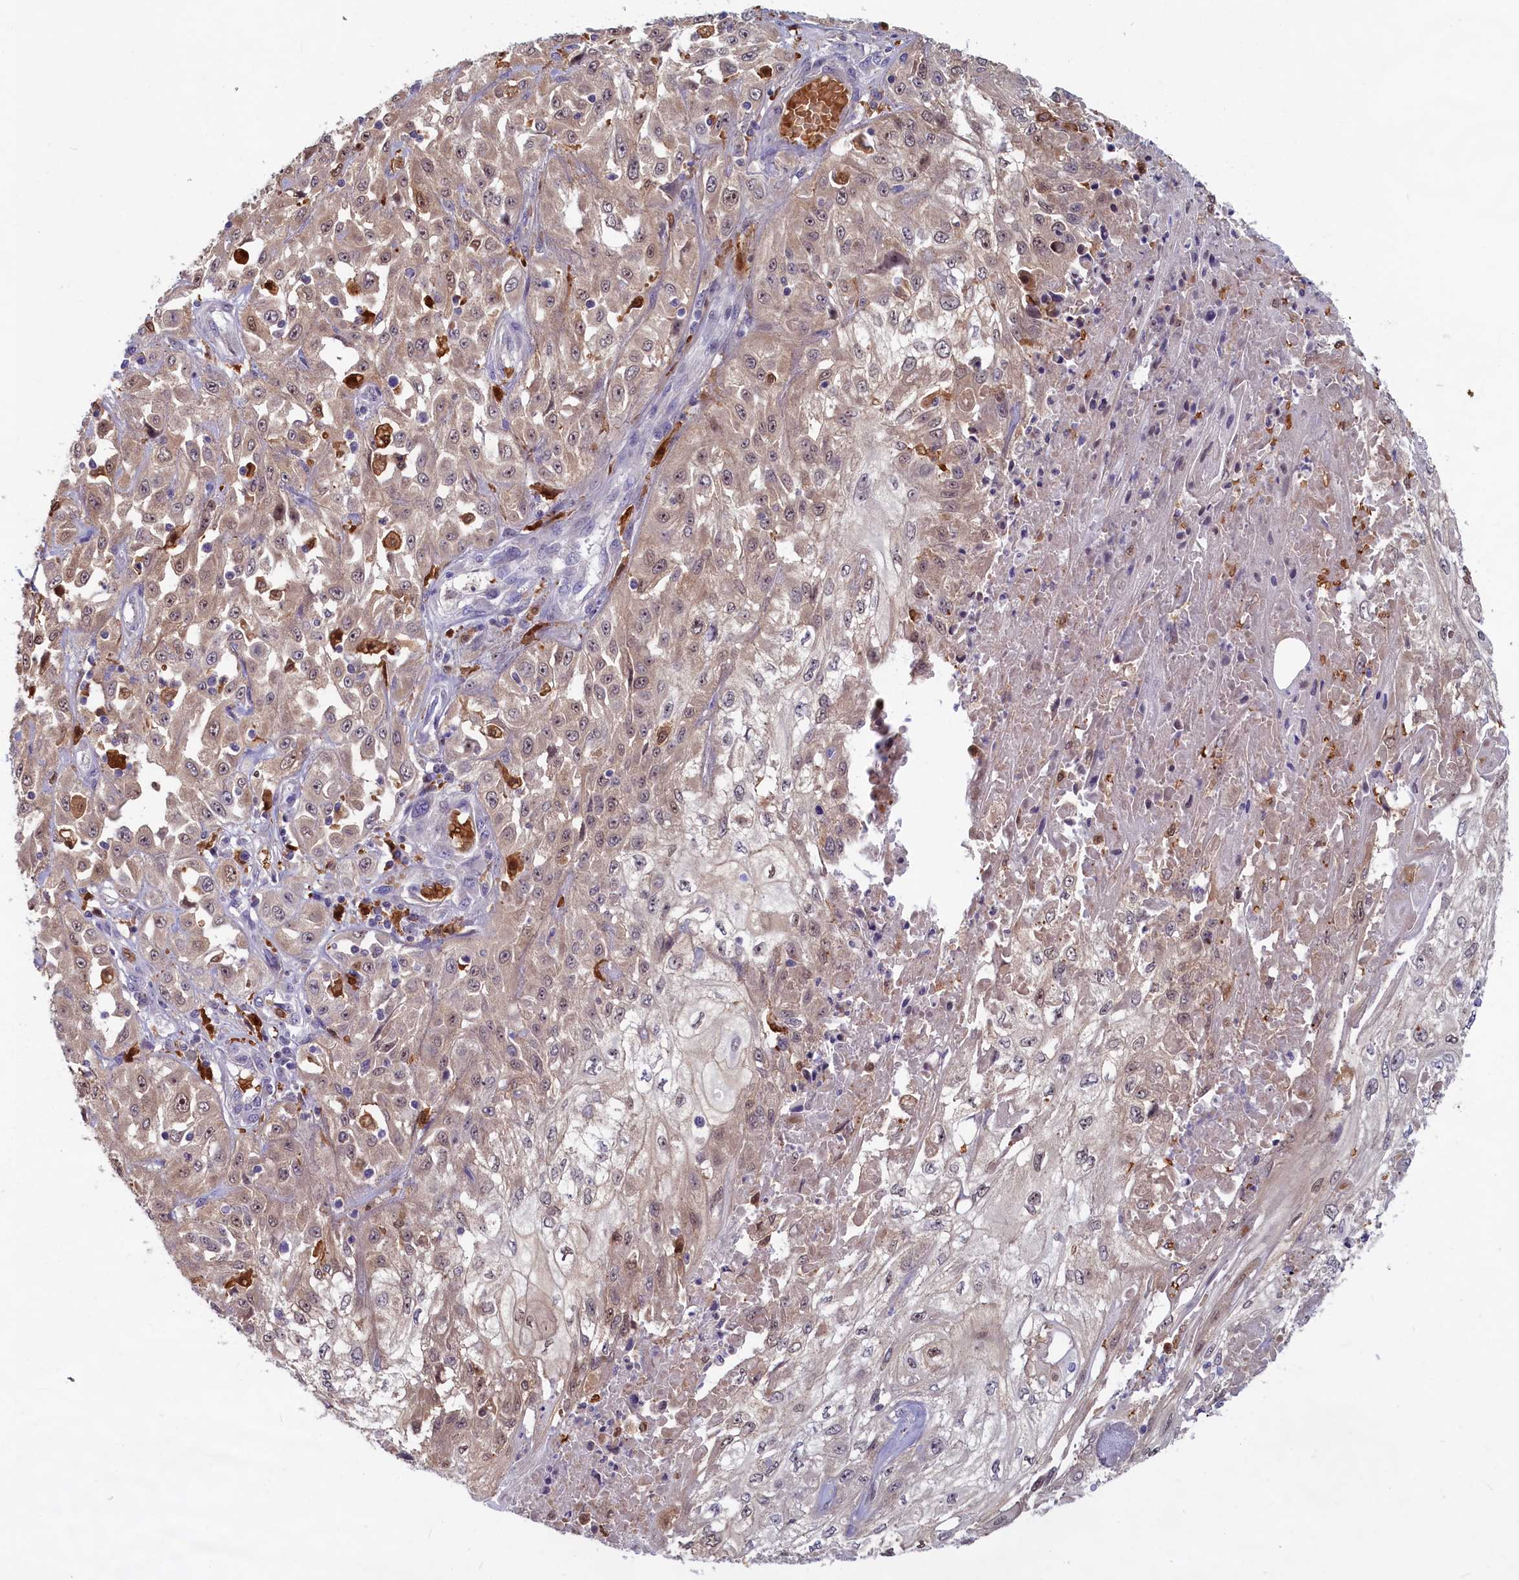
{"staining": {"intensity": "weak", "quantity": "25%-75%", "location": "cytoplasmic/membranous,nuclear"}, "tissue": "skin cancer", "cell_type": "Tumor cells", "image_type": "cancer", "snomed": [{"axis": "morphology", "description": "Squamous cell carcinoma, NOS"}, {"axis": "morphology", "description": "Squamous cell carcinoma, metastatic, NOS"}, {"axis": "topography", "description": "Skin"}, {"axis": "topography", "description": "Lymph node"}], "caption": "Weak cytoplasmic/membranous and nuclear positivity for a protein is identified in approximately 25%-75% of tumor cells of squamous cell carcinoma (skin) using immunohistochemistry.", "gene": "BLVRB", "patient": {"sex": "male", "age": 75}}